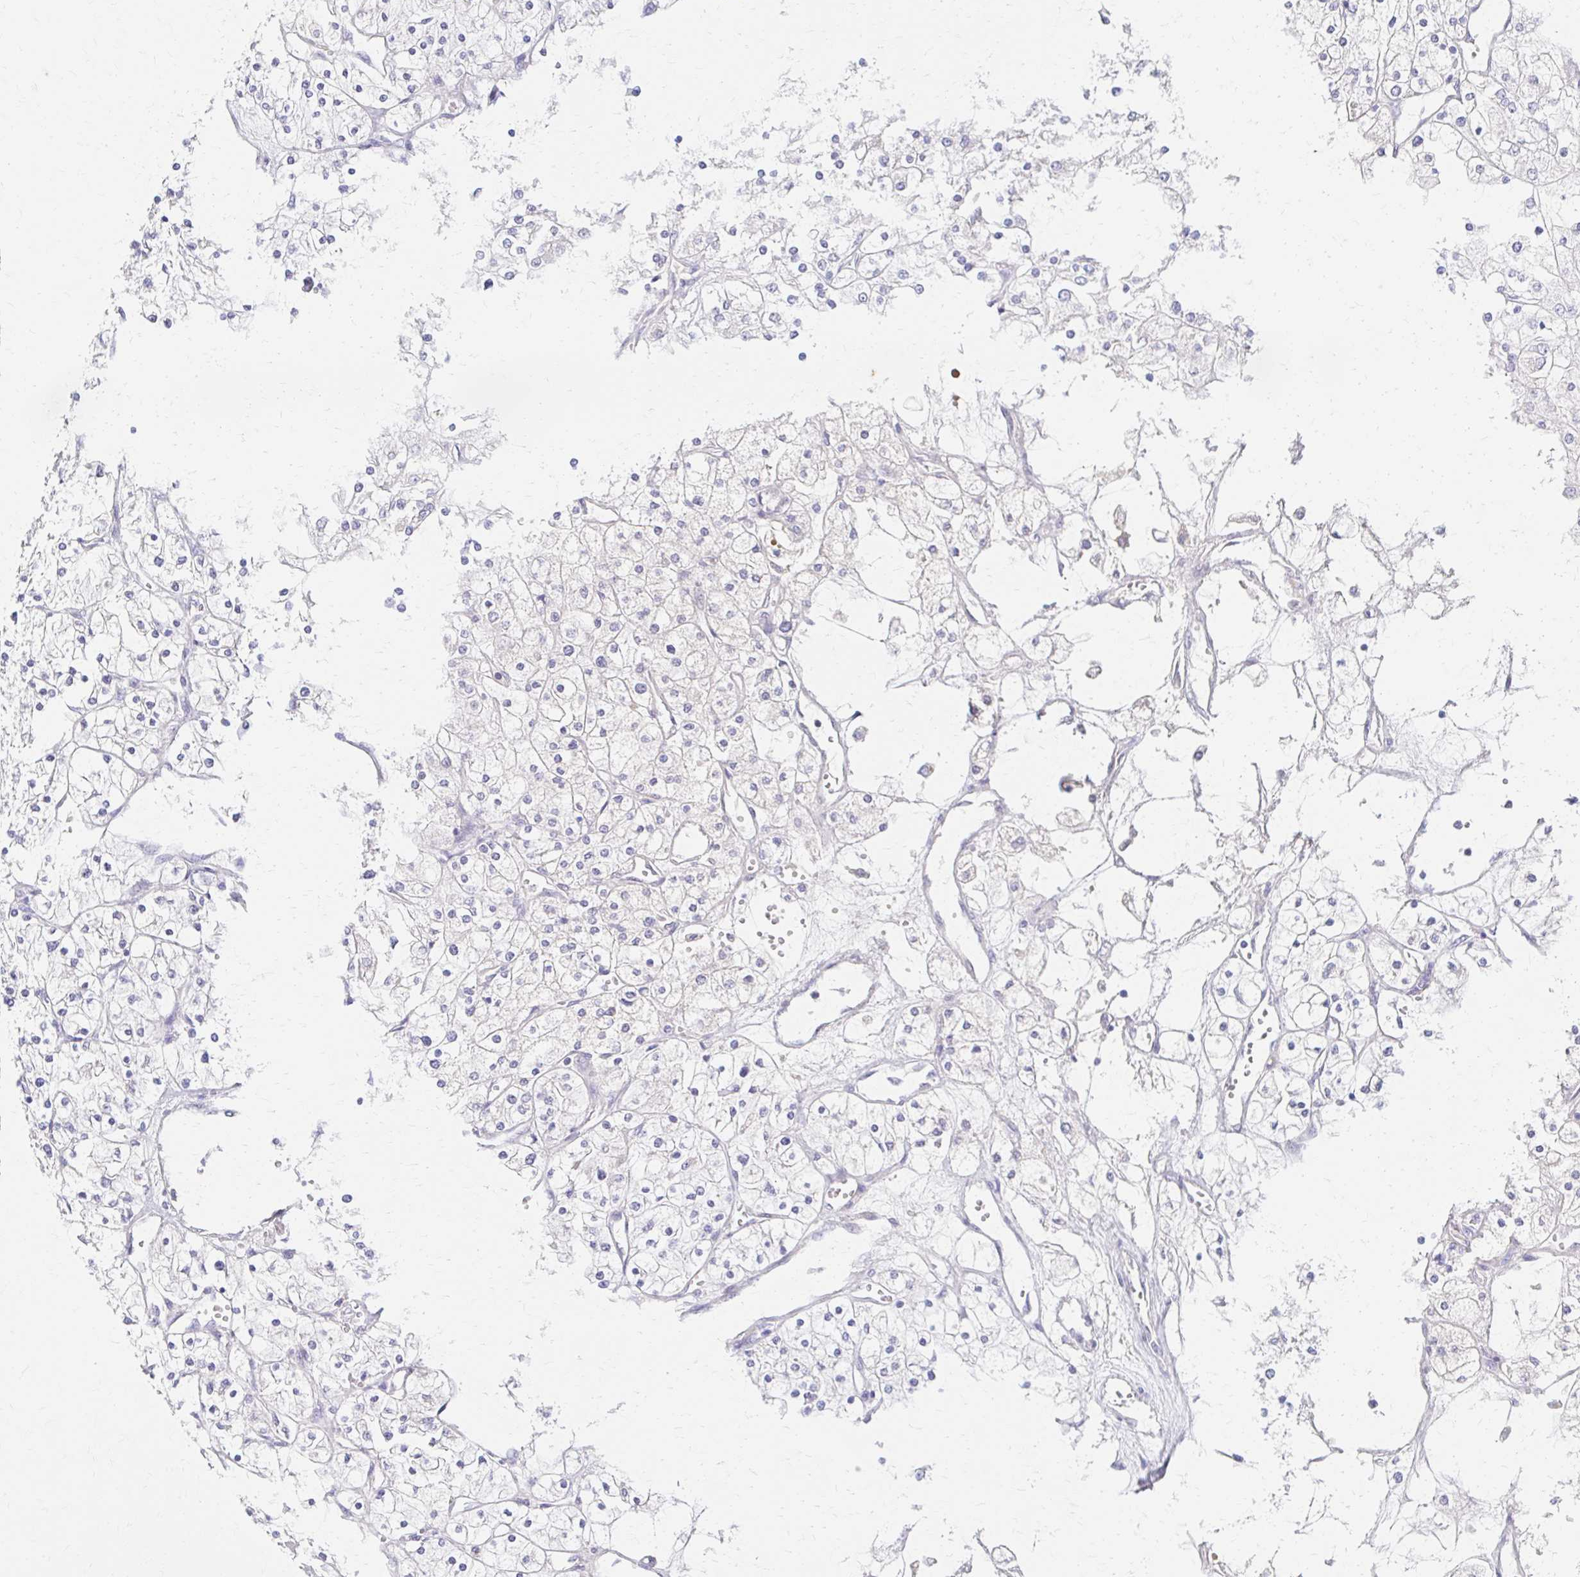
{"staining": {"intensity": "negative", "quantity": "none", "location": "none"}, "tissue": "renal cancer", "cell_type": "Tumor cells", "image_type": "cancer", "snomed": [{"axis": "morphology", "description": "Adenocarcinoma, NOS"}, {"axis": "topography", "description": "Kidney"}], "caption": "Immunohistochemistry (IHC) of human renal cancer (adenocarcinoma) shows no positivity in tumor cells.", "gene": "AZGP1", "patient": {"sex": "male", "age": 80}}